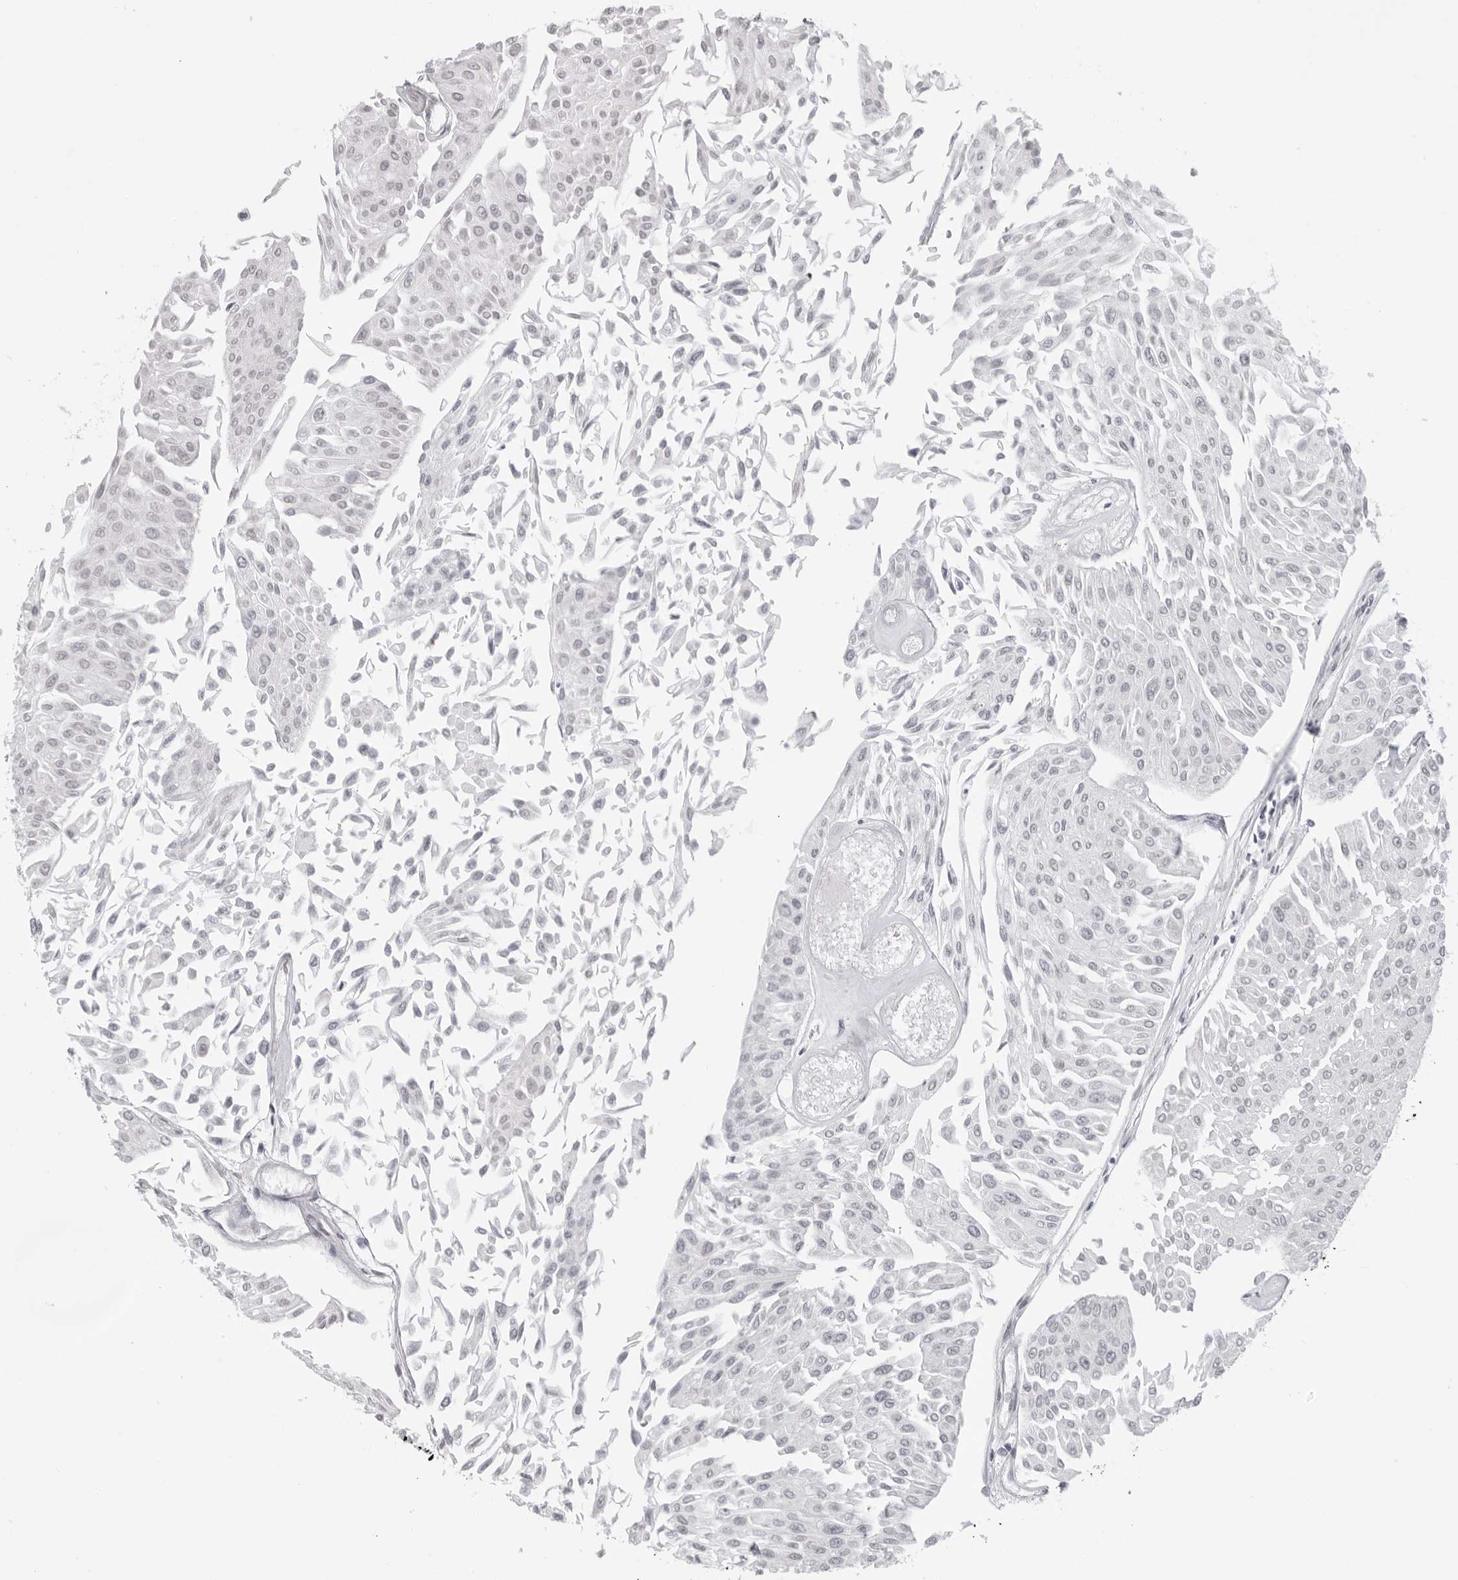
{"staining": {"intensity": "negative", "quantity": "none", "location": "none"}, "tissue": "urothelial cancer", "cell_type": "Tumor cells", "image_type": "cancer", "snomed": [{"axis": "morphology", "description": "Urothelial carcinoma, Low grade"}, {"axis": "topography", "description": "Urinary bladder"}], "caption": "An immunohistochemistry (IHC) image of low-grade urothelial carcinoma is shown. There is no staining in tumor cells of low-grade urothelial carcinoma. Nuclei are stained in blue.", "gene": "CASP7", "patient": {"sex": "male", "age": 67}}